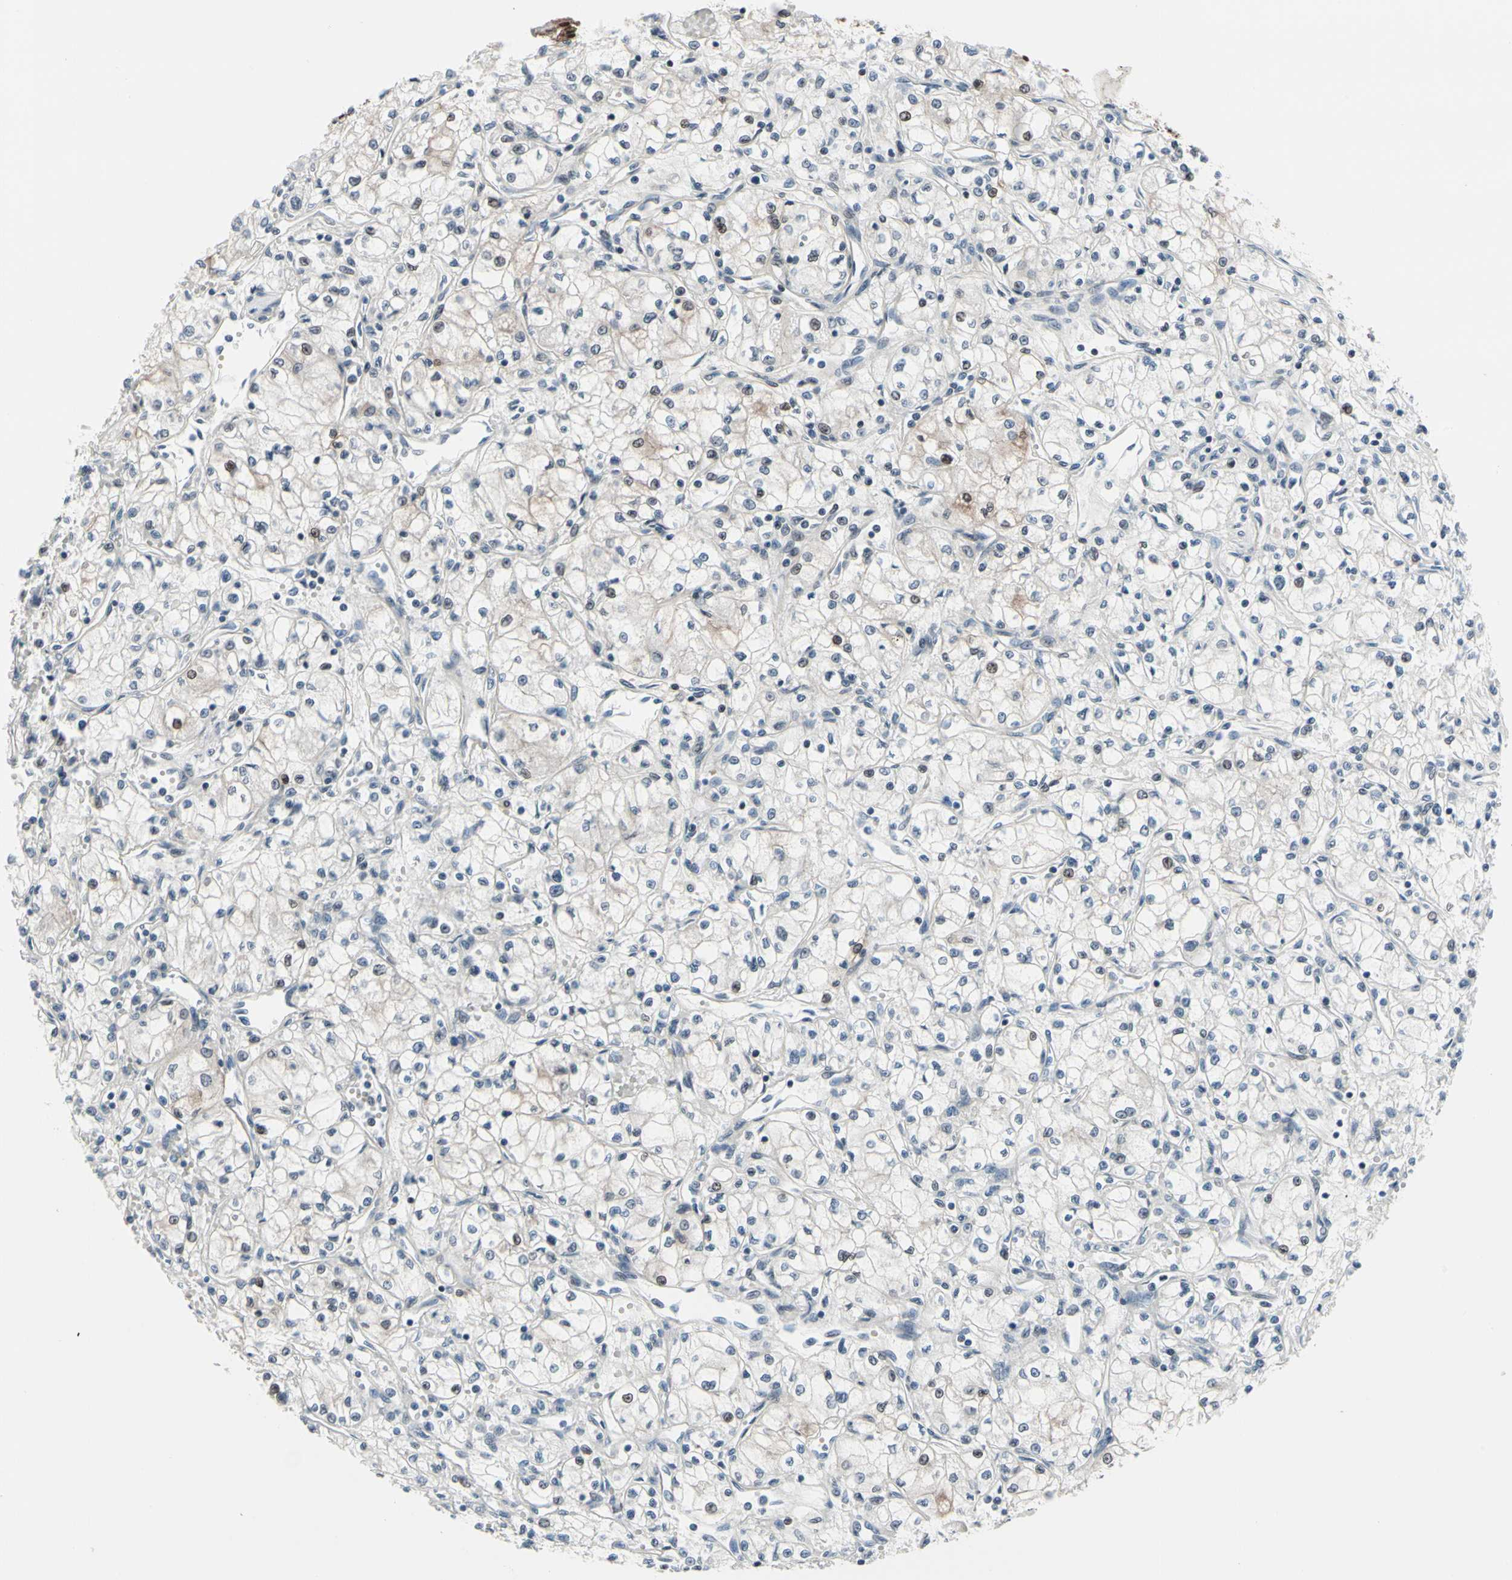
{"staining": {"intensity": "negative", "quantity": "none", "location": "none"}, "tissue": "renal cancer", "cell_type": "Tumor cells", "image_type": "cancer", "snomed": [{"axis": "morphology", "description": "Normal tissue, NOS"}, {"axis": "morphology", "description": "Adenocarcinoma, NOS"}, {"axis": "topography", "description": "Kidney"}], "caption": "Immunohistochemistry (IHC) photomicrograph of adenocarcinoma (renal) stained for a protein (brown), which demonstrates no staining in tumor cells.", "gene": "TXN", "patient": {"sex": "male", "age": 59}}